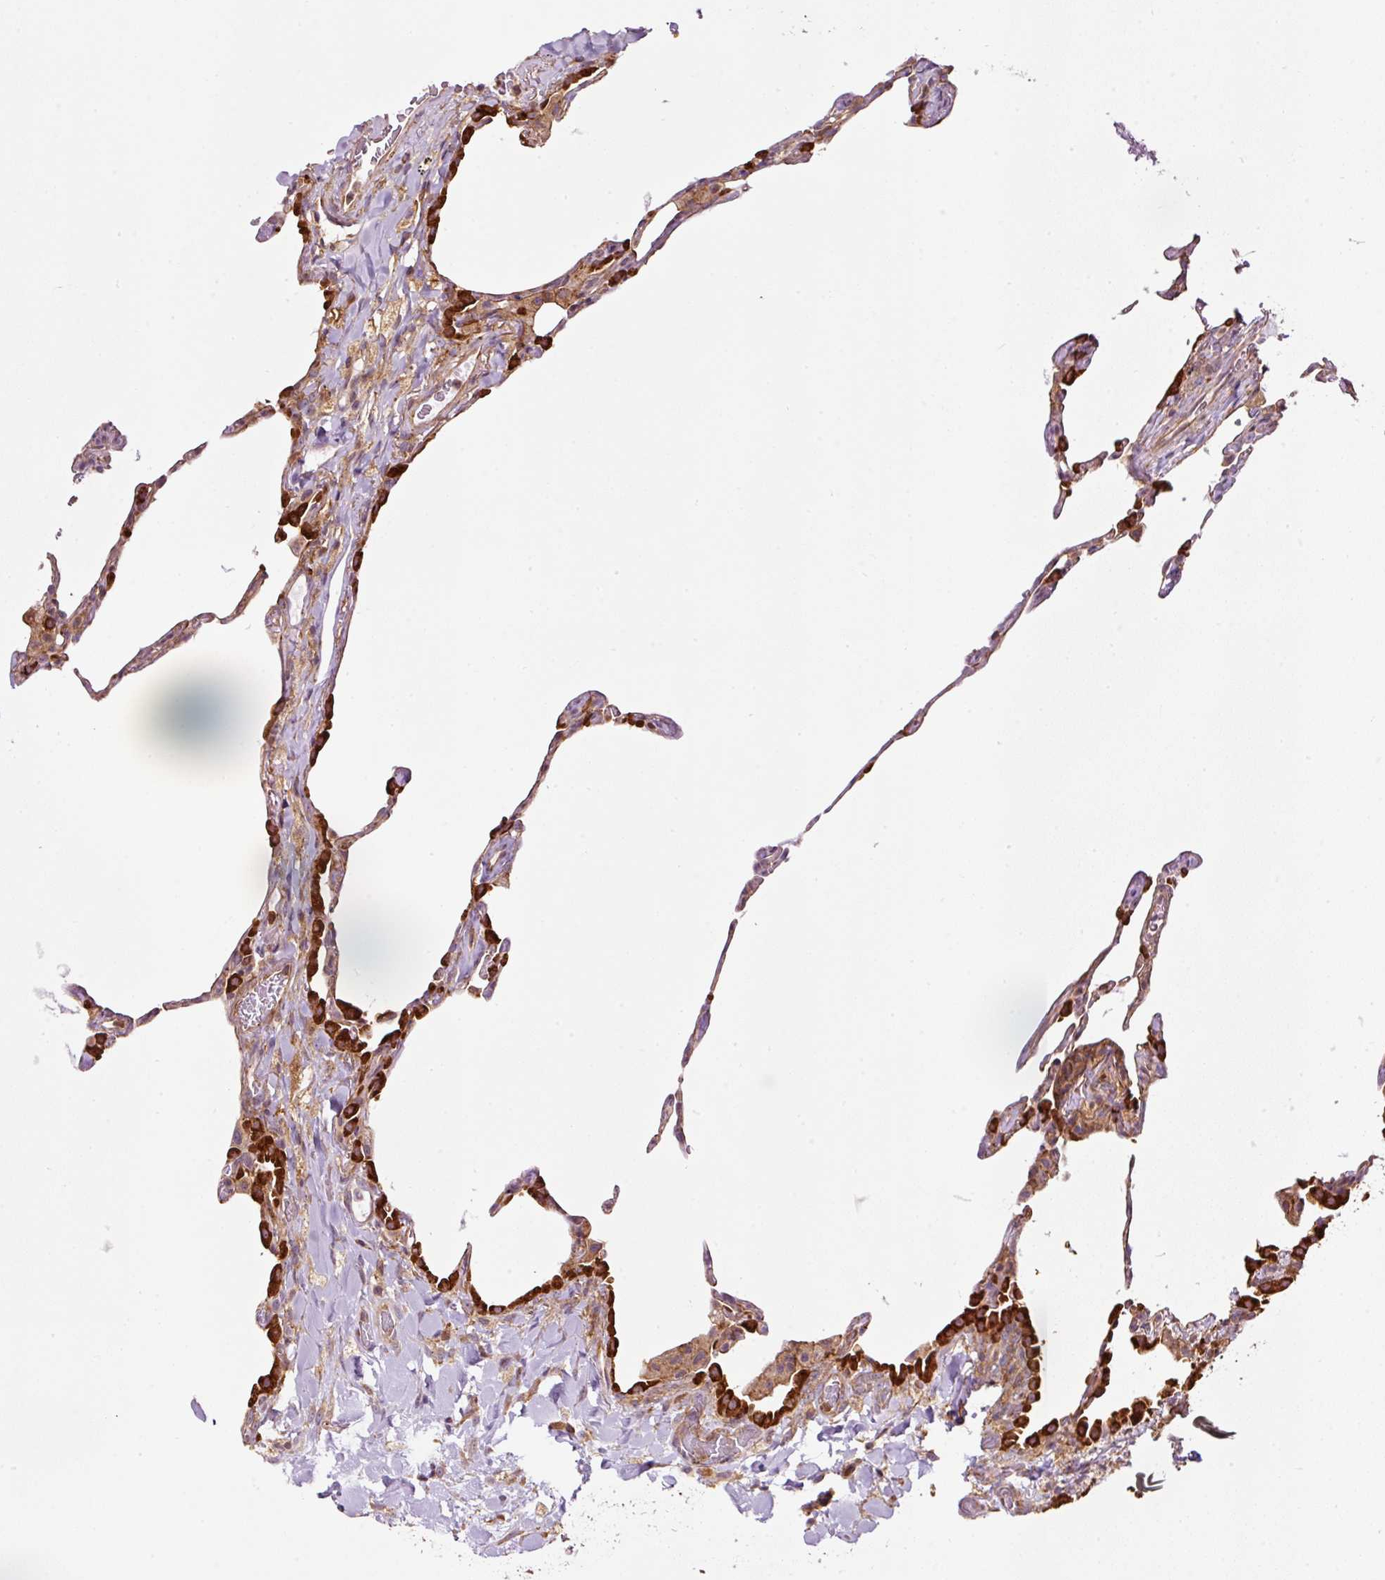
{"staining": {"intensity": "strong", "quantity": "25%-75%", "location": "cytoplasmic/membranous"}, "tissue": "lung", "cell_type": "Alveolar cells", "image_type": "normal", "snomed": [{"axis": "morphology", "description": "Normal tissue, NOS"}, {"axis": "topography", "description": "Lung"}], "caption": "The image demonstrates a brown stain indicating the presence of a protein in the cytoplasmic/membranous of alveolar cells in lung. (DAB (3,3'-diaminobenzidine) IHC with brightfield microscopy, high magnification).", "gene": "SCNM1", "patient": {"sex": "female", "age": 57}}